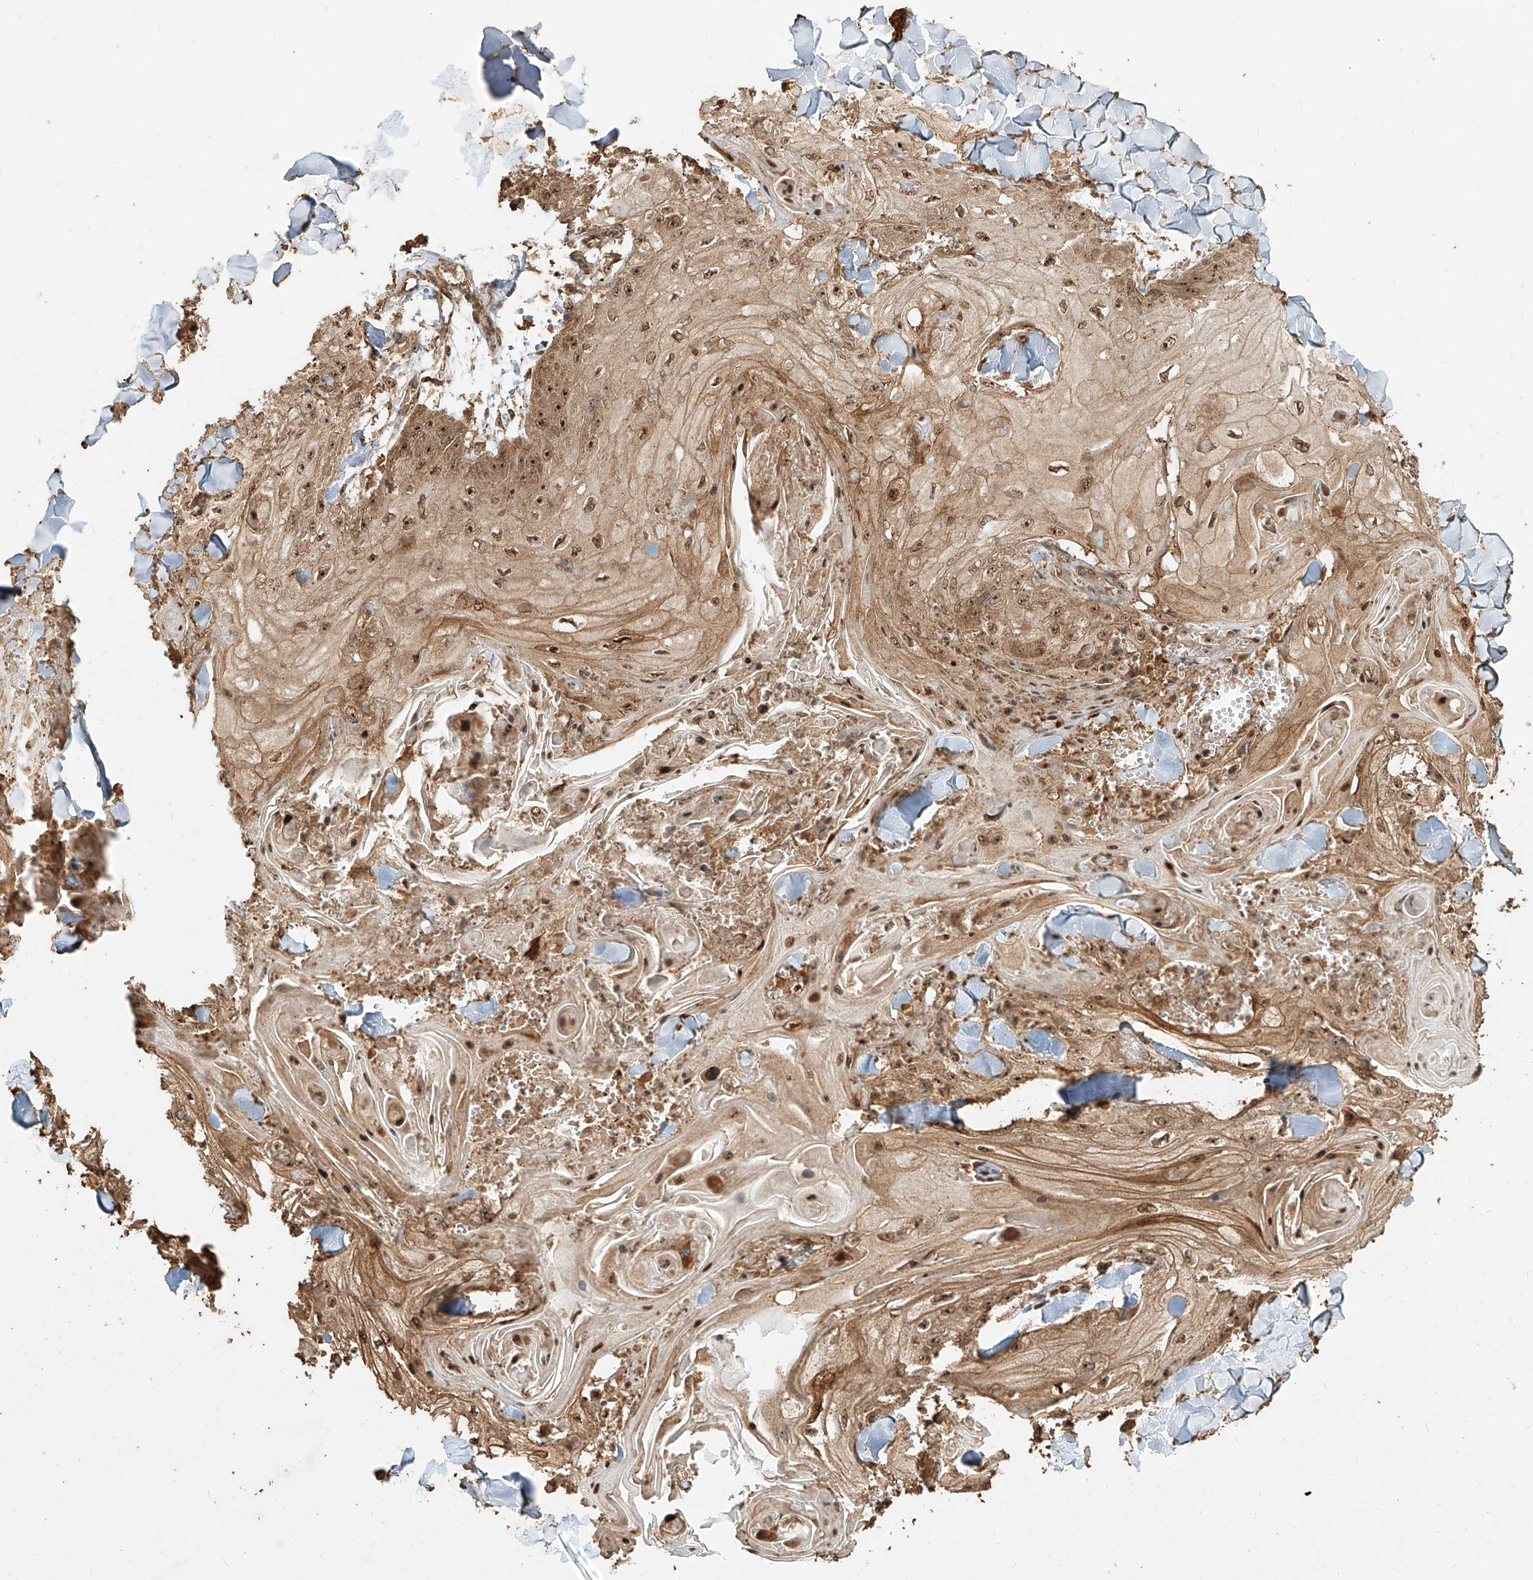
{"staining": {"intensity": "moderate", "quantity": ">75%", "location": "cytoplasmic/membranous,nuclear"}, "tissue": "skin cancer", "cell_type": "Tumor cells", "image_type": "cancer", "snomed": [{"axis": "morphology", "description": "Squamous cell carcinoma, NOS"}, {"axis": "topography", "description": "Skin"}], "caption": "IHC (DAB (3,3'-diaminobenzidine)) staining of human skin cancer demonstrates moderate cytoplasmic/membranous and nuclear protein positivity in about >75% of tumor cells. (brown staining indicates protein expression, while blue staining denotes nuclei).", "gene": "ZNF660", "patient": {"sex": "male", "age": 74}}